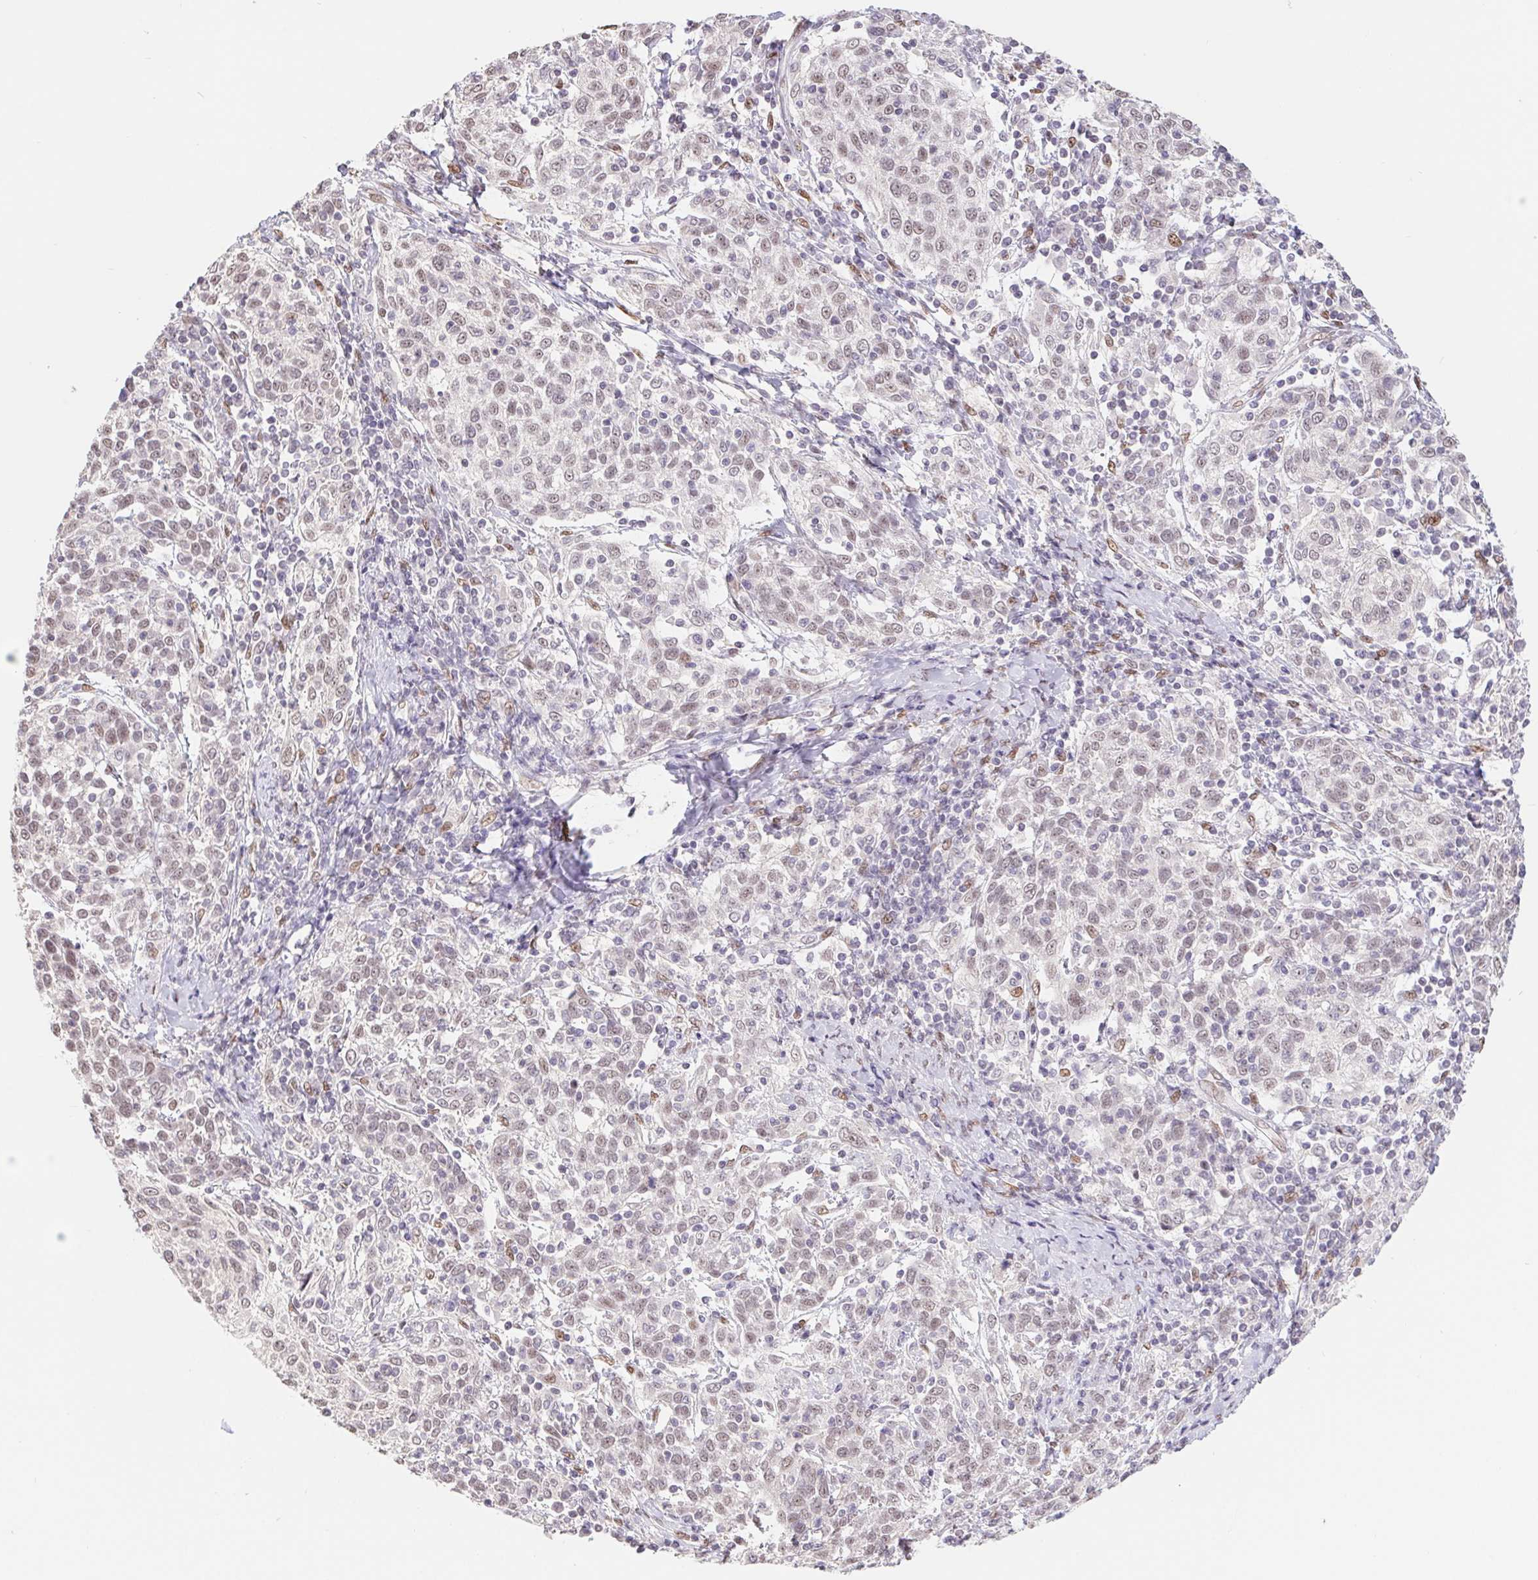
{"staining": {"intensity": "weak", "quantity": "25%-75%", "location": "nuclear"}, "tissue": "cervical cancer", "cell_type": "Tumor cells", "image_type": "cancer", "snomed": [{"axis": "morphology", "description": "Squamous cell carcinoma, NOS"}, {"axis": "topography", "description": "Cervix"}], "caption": "Weak nuclear protein expression is seen in approximately 25%-75% of tumor cells in squamous cell carcinoma (cervical).", "gene": "CAND1", "patient": {"sex": "female", "age": 61}}